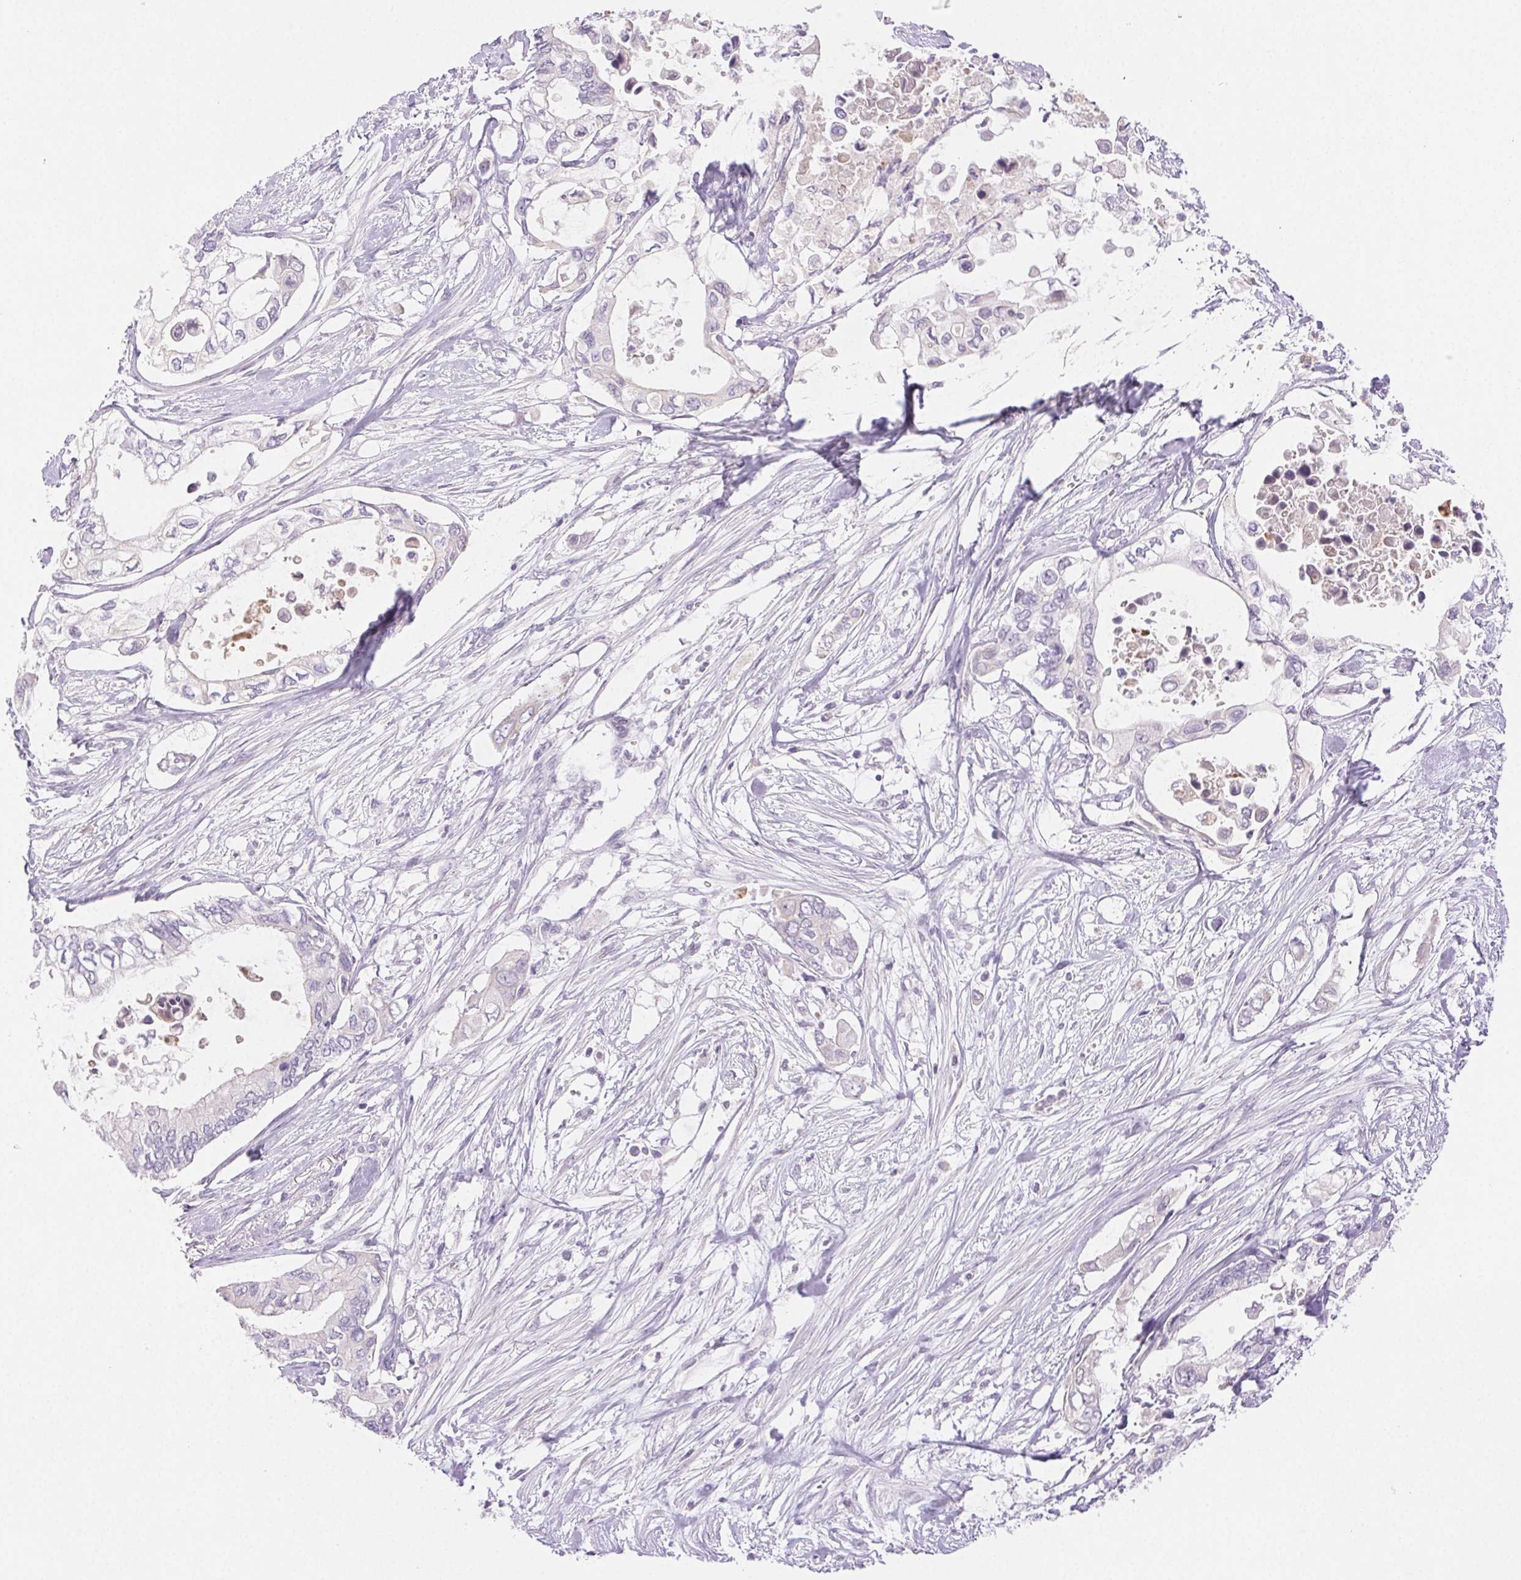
{"staining": {"intensity": "negative", "quantity": "none", "location": "none"}, "tissue": "pancreatic cancer", "cell_type": "Tumor cells", "image_type": "cancer", "snomed": [{"axis": "morphology", "description": "Adenocarcinoma, NOS"}, {"axis": "topography", "description": "Pancreas"}], "caption": "Immunohistochemical staining of pancreatic adenocarcinoma exhibits no significant staining in tumor cells.", "gene": "EMX2", "patient": {"sex": "female", "age": 63}}